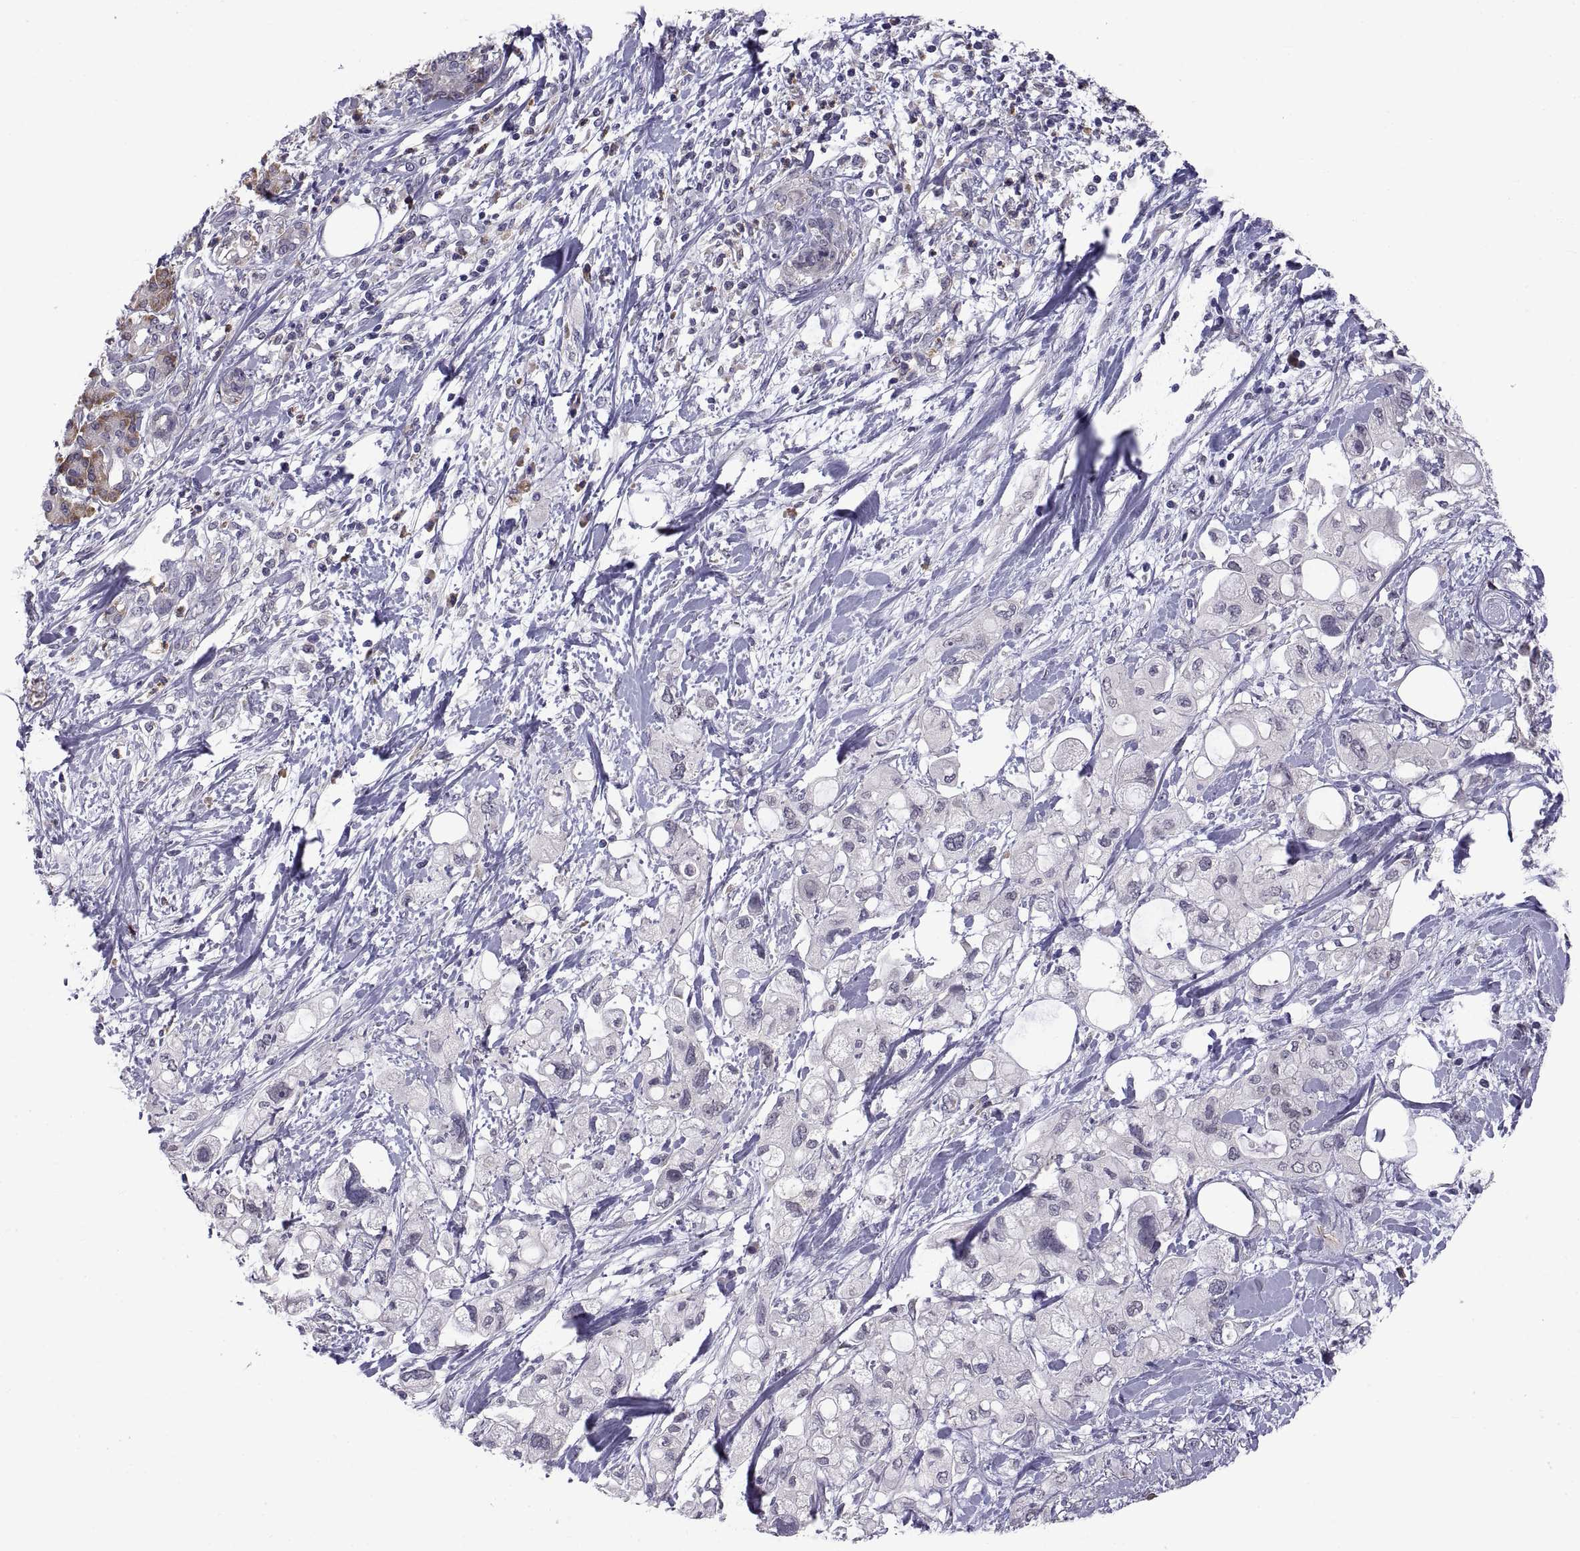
{"staining": {"intensity": "negative", "quantity": "none", "location": "none"}, "tissue": "pancreatic cancer", "cell_type": "Tumor cells", "image_type": "cancer", "snomed": [{"axis": "morphology", "description": "Adenocarcinoma, NOS"}, {"axis": "topography", "description": "Pancreas"}], "caption": "This is an IHC image of adenocarcinoma (pancreatic). There is no positivity in tumor cells.", "gene": "PKP1", "patient": {"sex": "female", "age": 56}}